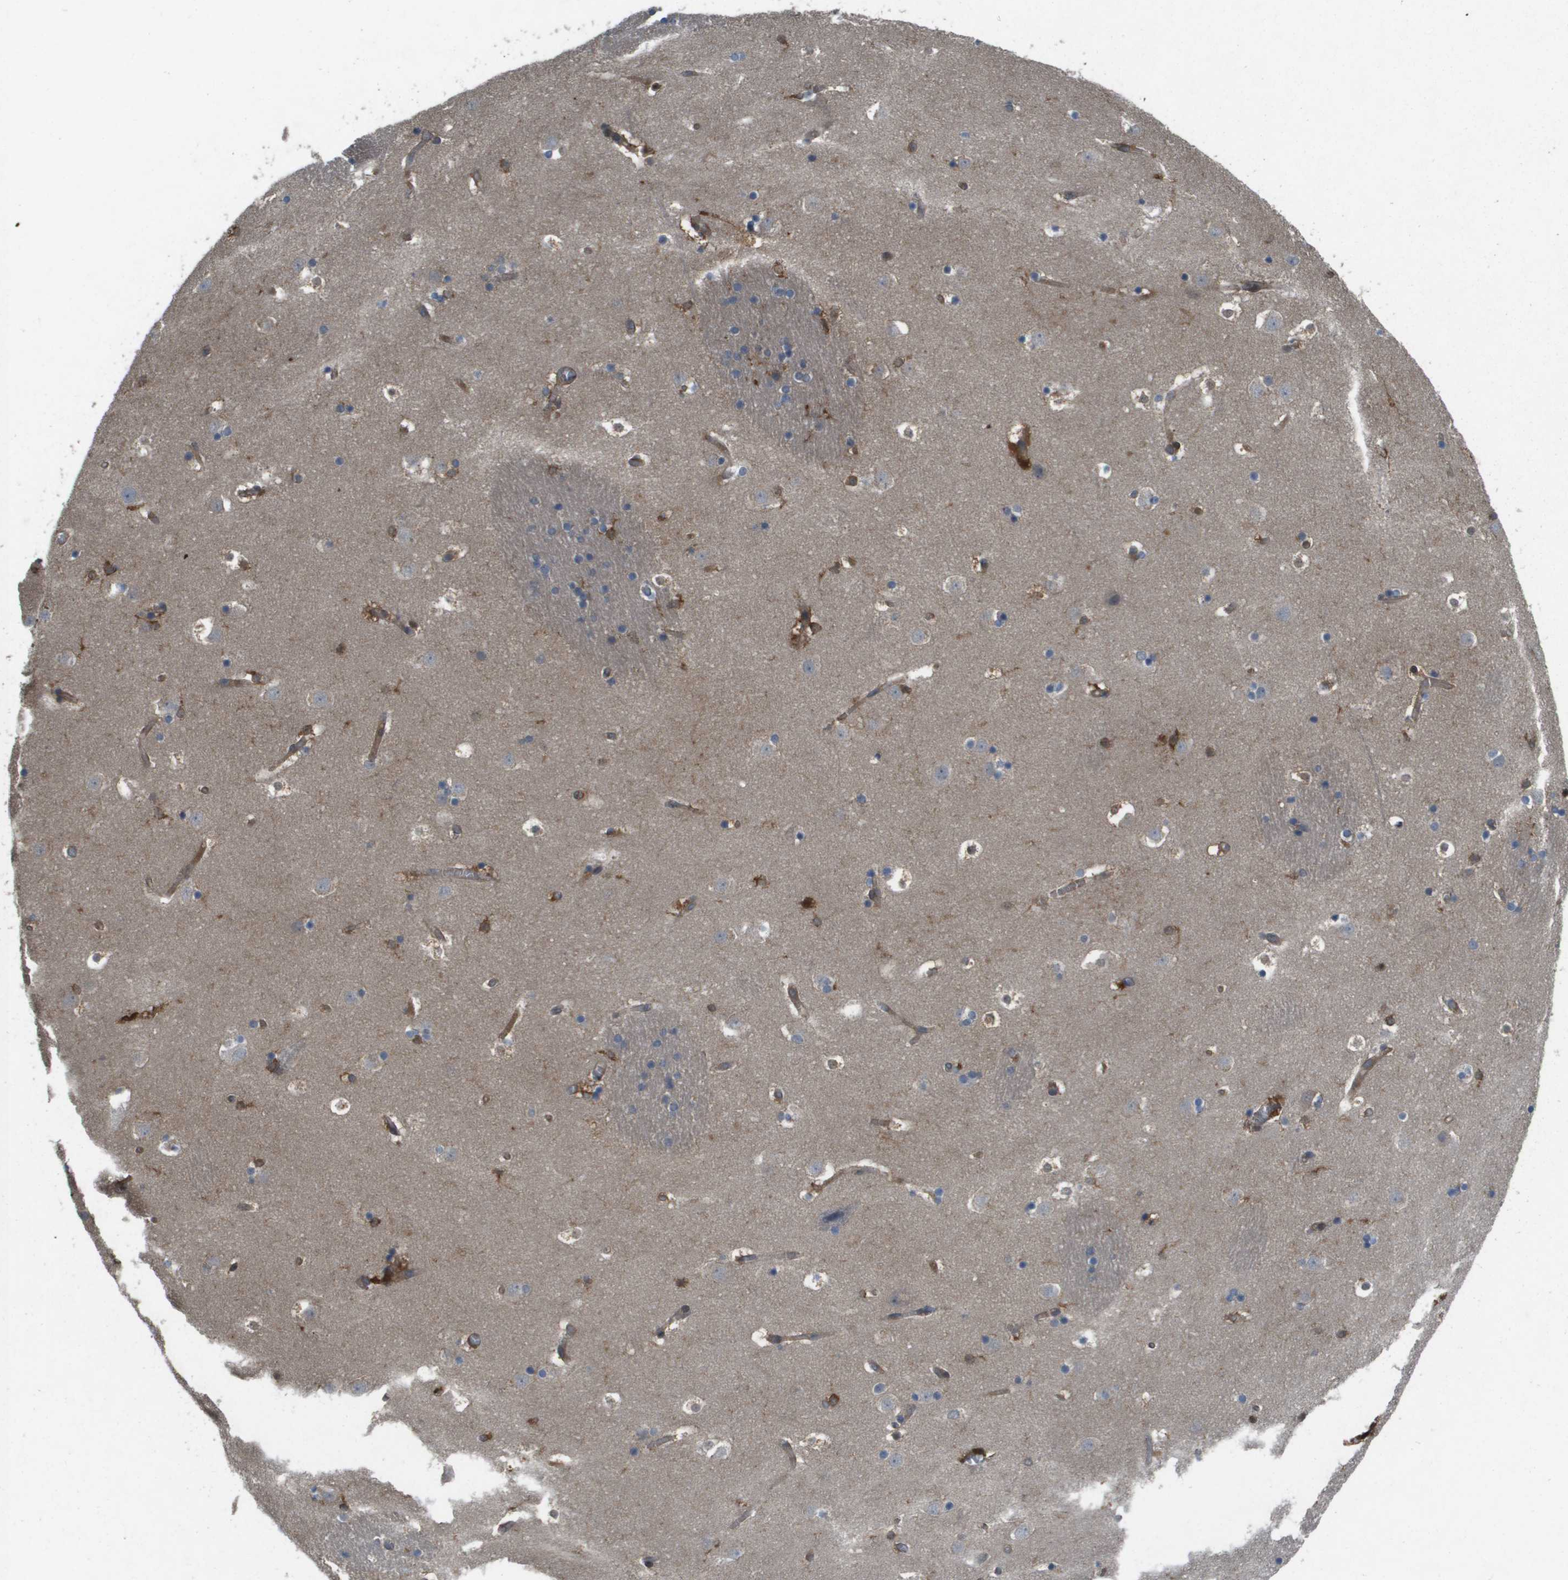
{"staining": {"intensity": "moderate", "quantity": "<25%", "location": "cytoplasmic/membranous"}, "tissue": "caudate", "cell_type": "Glial cells", "image_type": "normal", "snomed": [{"axis": "morphology", "description": "Normal tissue, NOS"}, {"axis": "topography", "description": "Lateral ventricle wall"}], "caption": "DAB immunohistochemical staining of normal caudate reveals moderate cytoplasmic/membranous protein positivity in approximately <25% of glial cells.", "gene": "PALD1", "patient": {"sex": "male", "age": 45}}